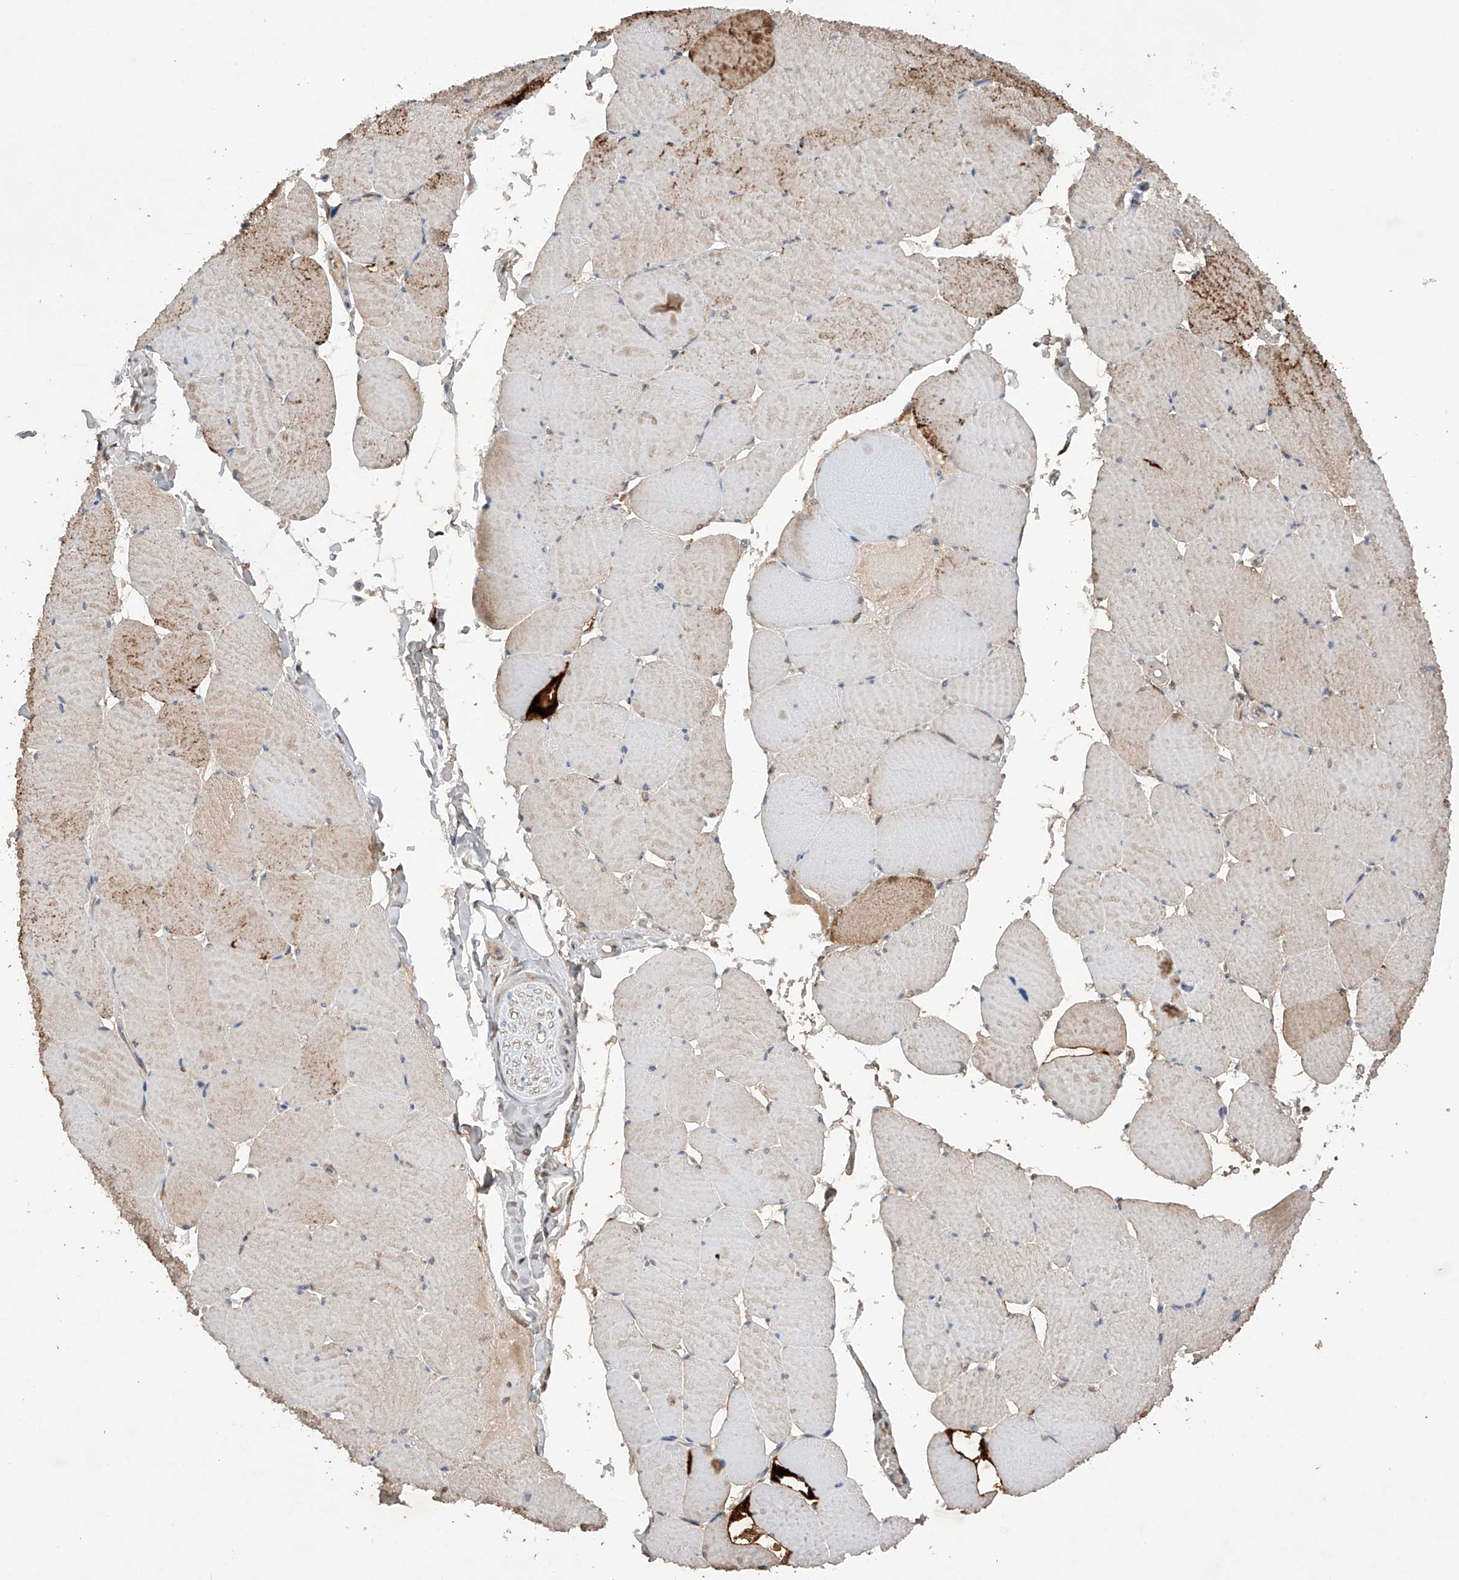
{"staining": {"intensity": "weak", "quantity": ">75%", "location": "cytoplasmic/membranous"}, "tissue": "skeletal muscle", "cell_type": "Myocytes", "image_type": "normal", "snomed": [{"axis": "morphology", "description": "Normal tissue, NOS"}, {"axis": "topography", "description": "Skeletal muscle"}, {"axis": "topography", "description": "Head-Neck"}], "caption": "Myocytes display low levels of weak cytoplasmic/membranous positivity in about >75% of cells in normal human skeletal muscle.", "gene": "SDHAF4", "patient": {"sex": "male", "age": 66}}